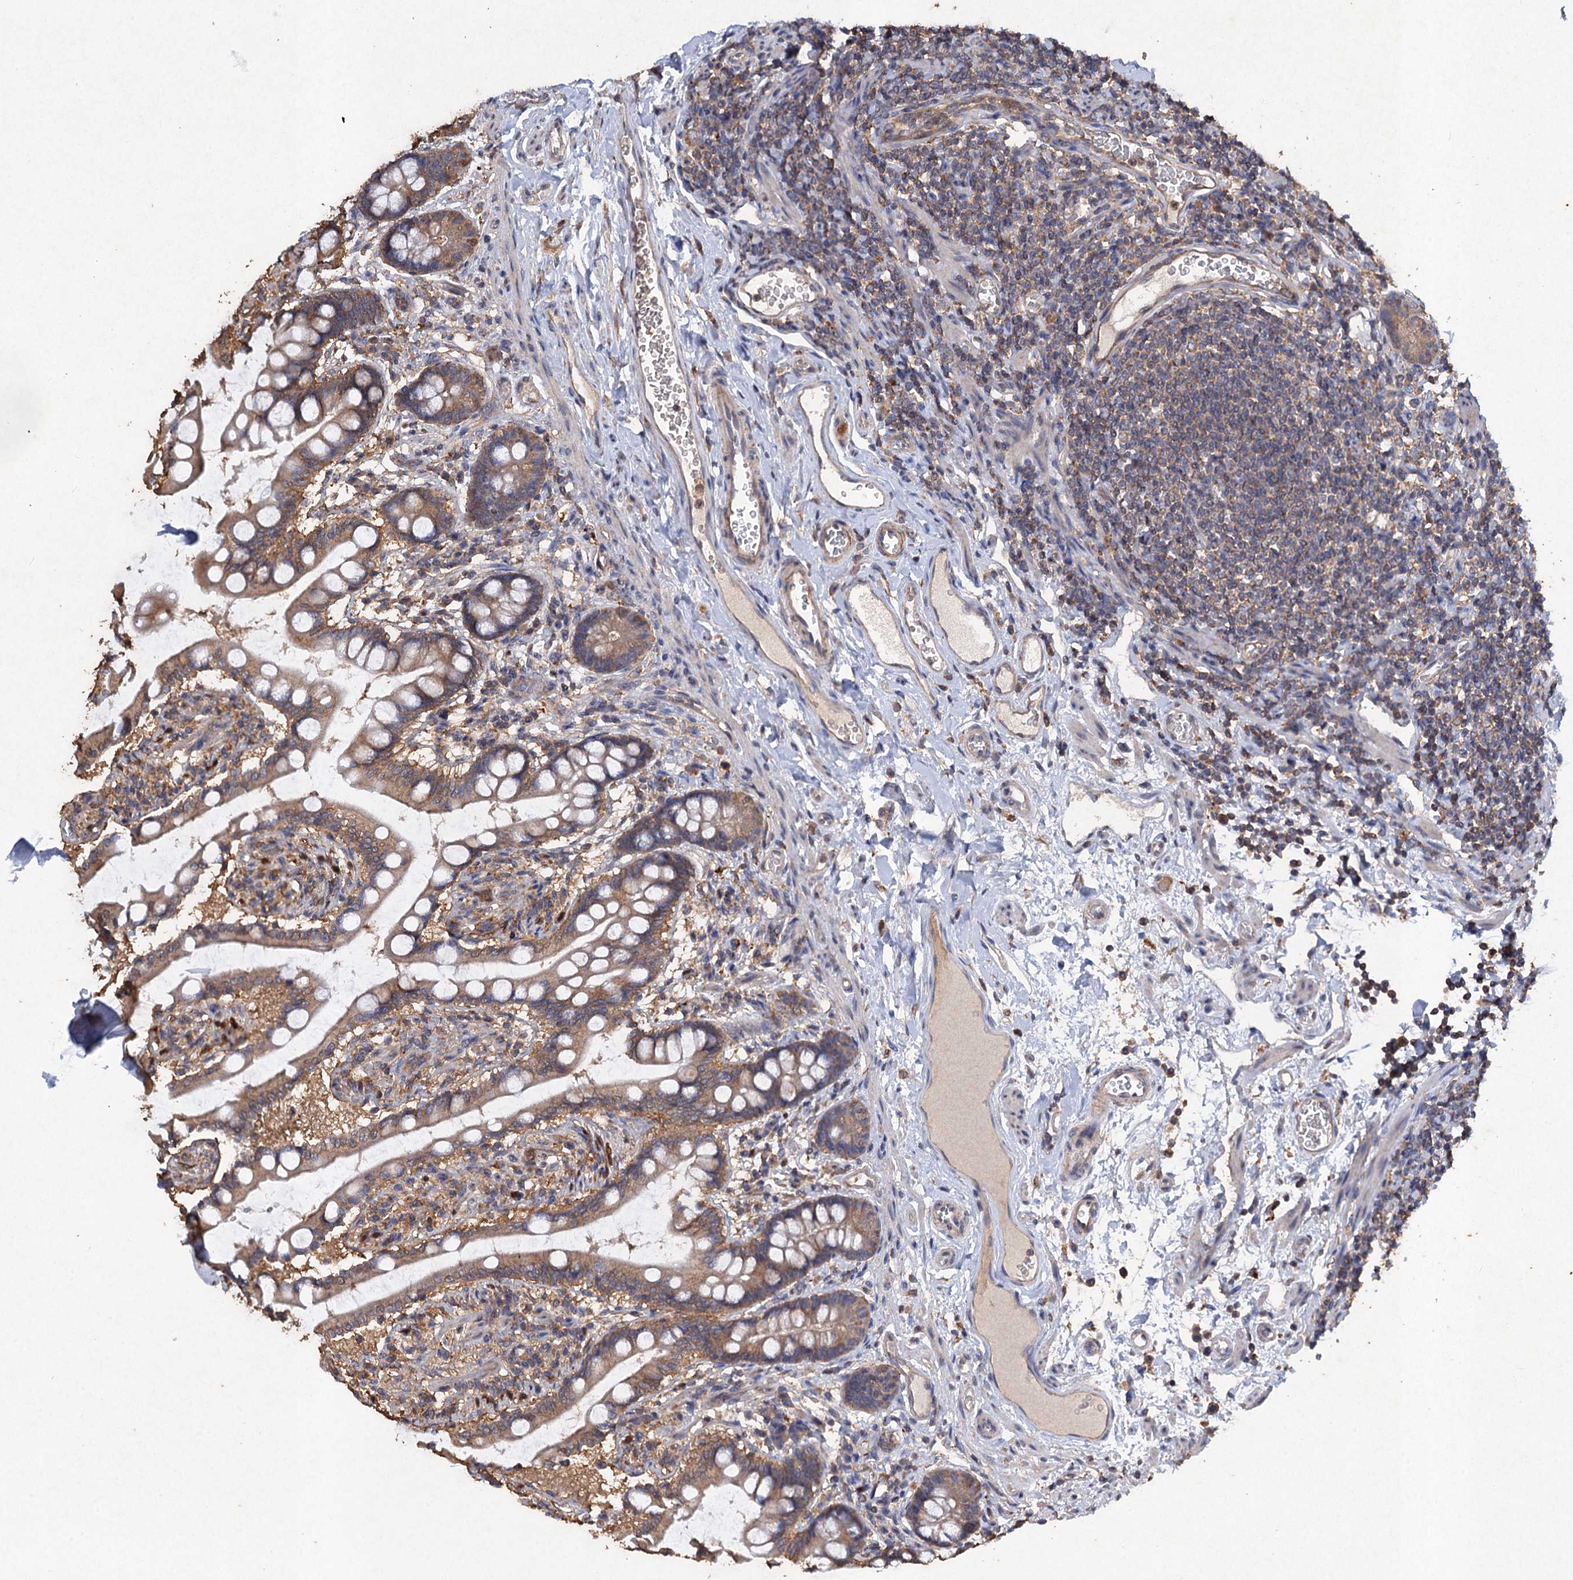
{"staining": {"intensity": "moderate", "quantity": ">75%", "location": "cytoplasmic/membranous"}, "tissue": "small intestine", "cell_type": "Glandular cells", "image_type": "normal", "snomed": [{"axis": "morphology", "description": "Normal tissue, NOS"}, {"axis": "topography", "description": "Small intestine"}], "caption": "This histopathology image displays unremarkable small intestine stained with IHC to label a protein in brown. The cytoplasmic/membranous of glandular cells show moderate positivity for the protein. Nuclei are counter-stained blue.", "gene": "SCUBE3", "patient": {"sex": "male", "age": 52}}